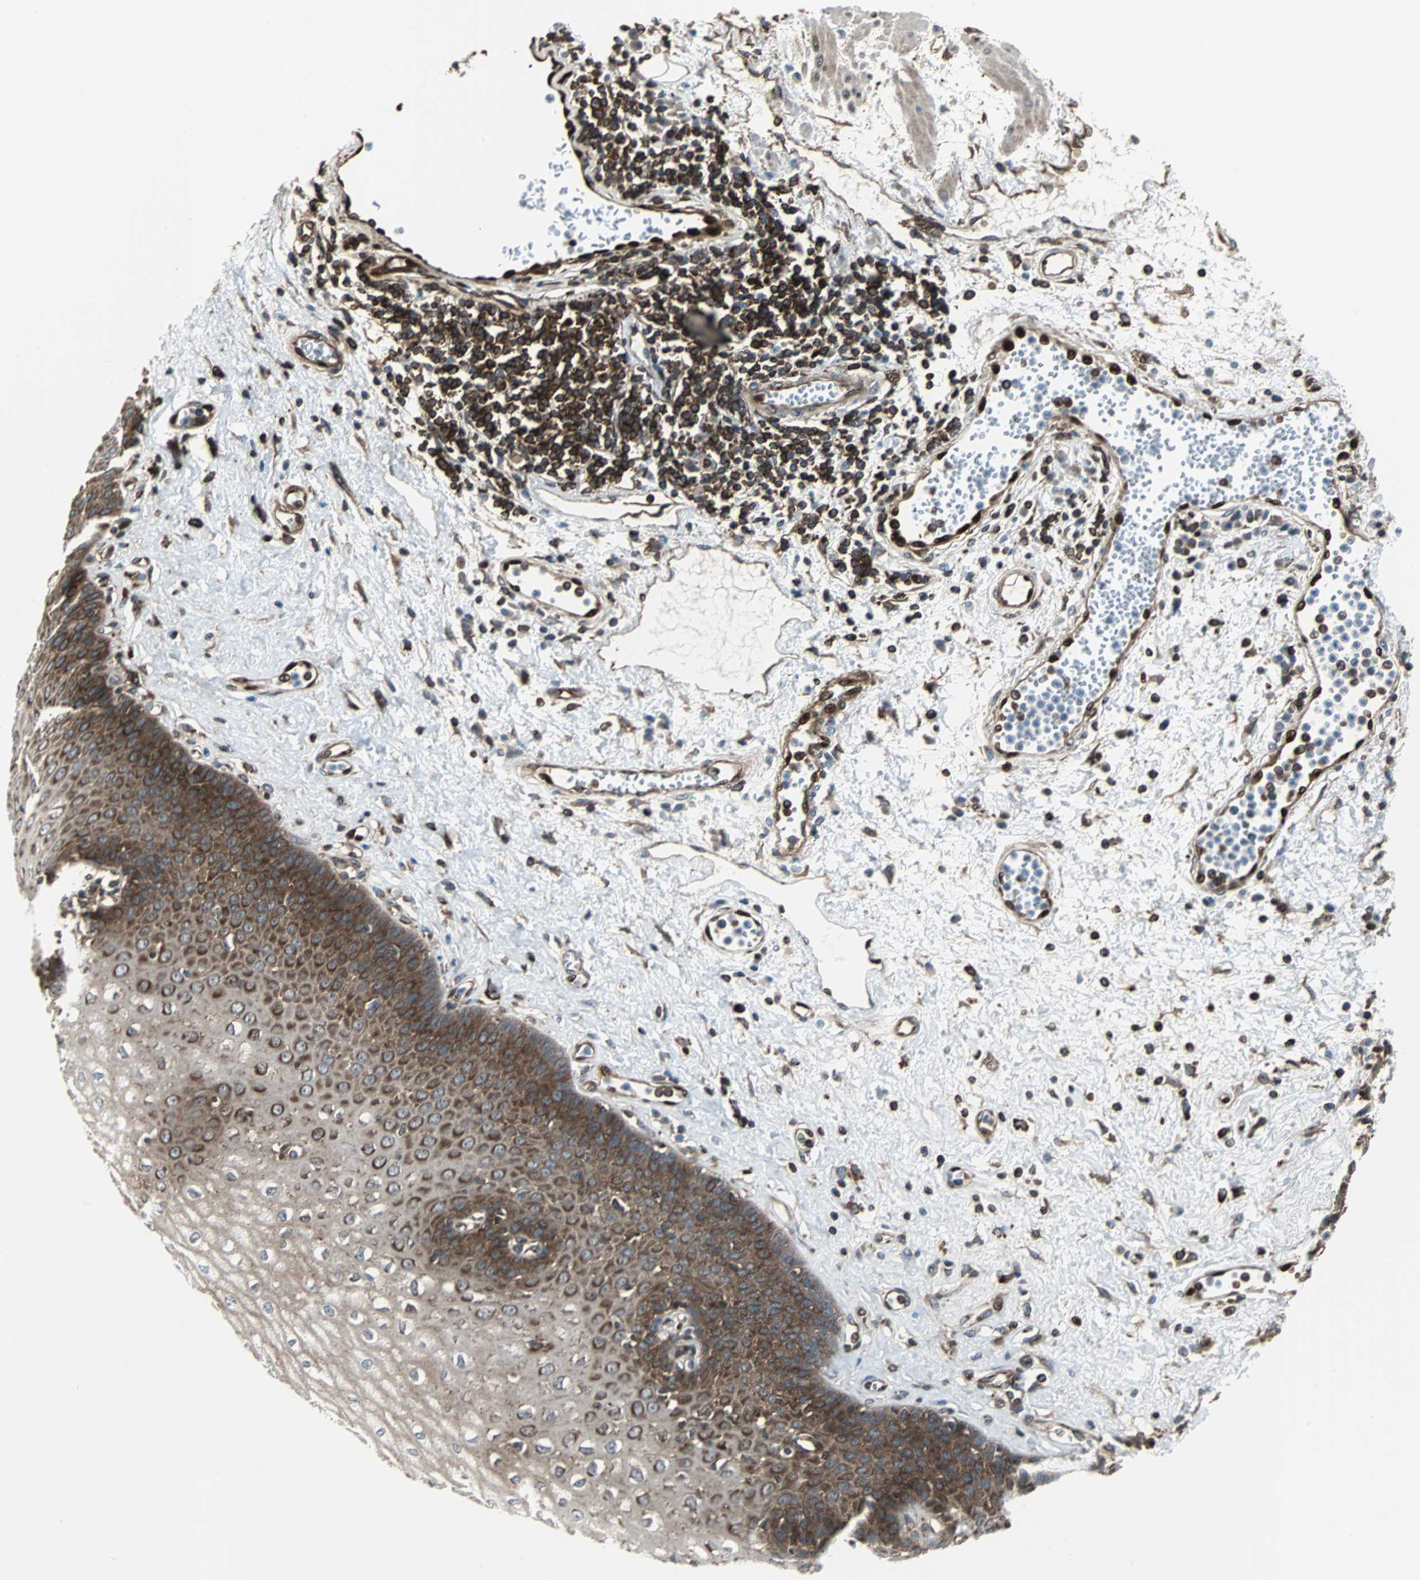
{"staining": {"intensity": "strong", "quantity": ">75%", "location": "cytoplasmic/membranous,nuclear"}, "tissue": "esophagus", "cell_type": "Squamous epithelial cells", "image_type": "normal", "snomed": [{"axis": "morphology", "description": "Normal tissue, NOS"}, {"axis": "morphology", "description": "Squamous cell carcinoma, NOS"}, {"axis": "topography", "description": "Esophagus"}], "caption": "Brown immunohistochemical staining in unremarkable esophagus exhibits strong cytoplasmic/membranous,nuclear expression in about >75% of squamous epithelial cells. The protein of interest is stained brown, and the nuclei are stained in blue (DAB (3,3'-diaminobenzidine) IHC with brightfield microscopy, high magnification).", "gene": "RELA", "patient": {"sex": "male", "age": 65}}